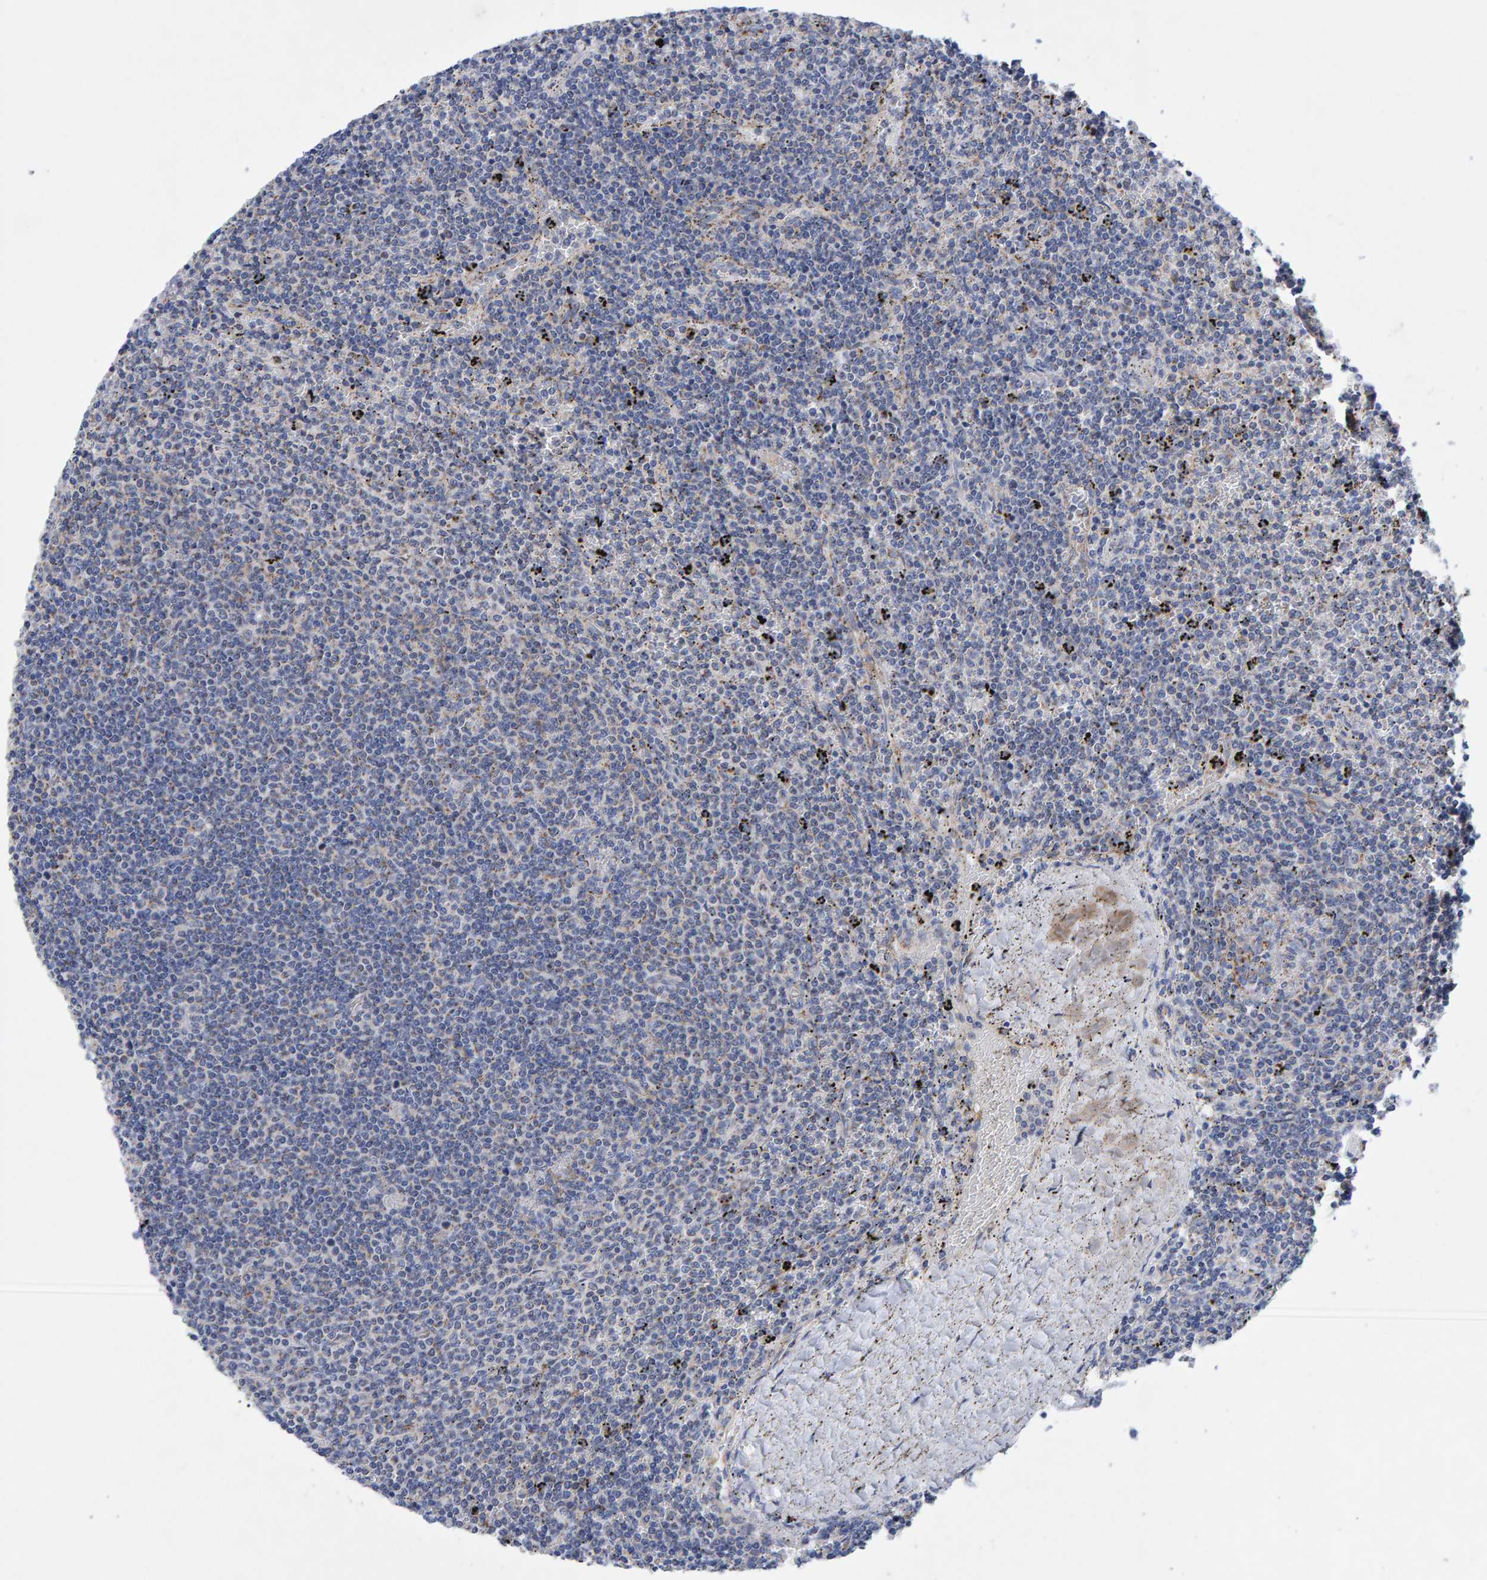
{"staining": {"intensity": "negative", "quantity": "none", "location": "none"}, "tissue": "lymphoma", "cell_type": "Tumor cells", "image_type": "cancer", "snomed": [{"axis": "morphology", "description": "Malignant lymphoma, non-Hodgkin's type, Low grade"}, {"axis": "topography", "description": "Spleen"}], "caption": "Human lymphoma stained for a protein using IHC exhibits no expression in tumor cells.", "gene": "EFR3A", "patient": {"sex": "female", "age": 50}}